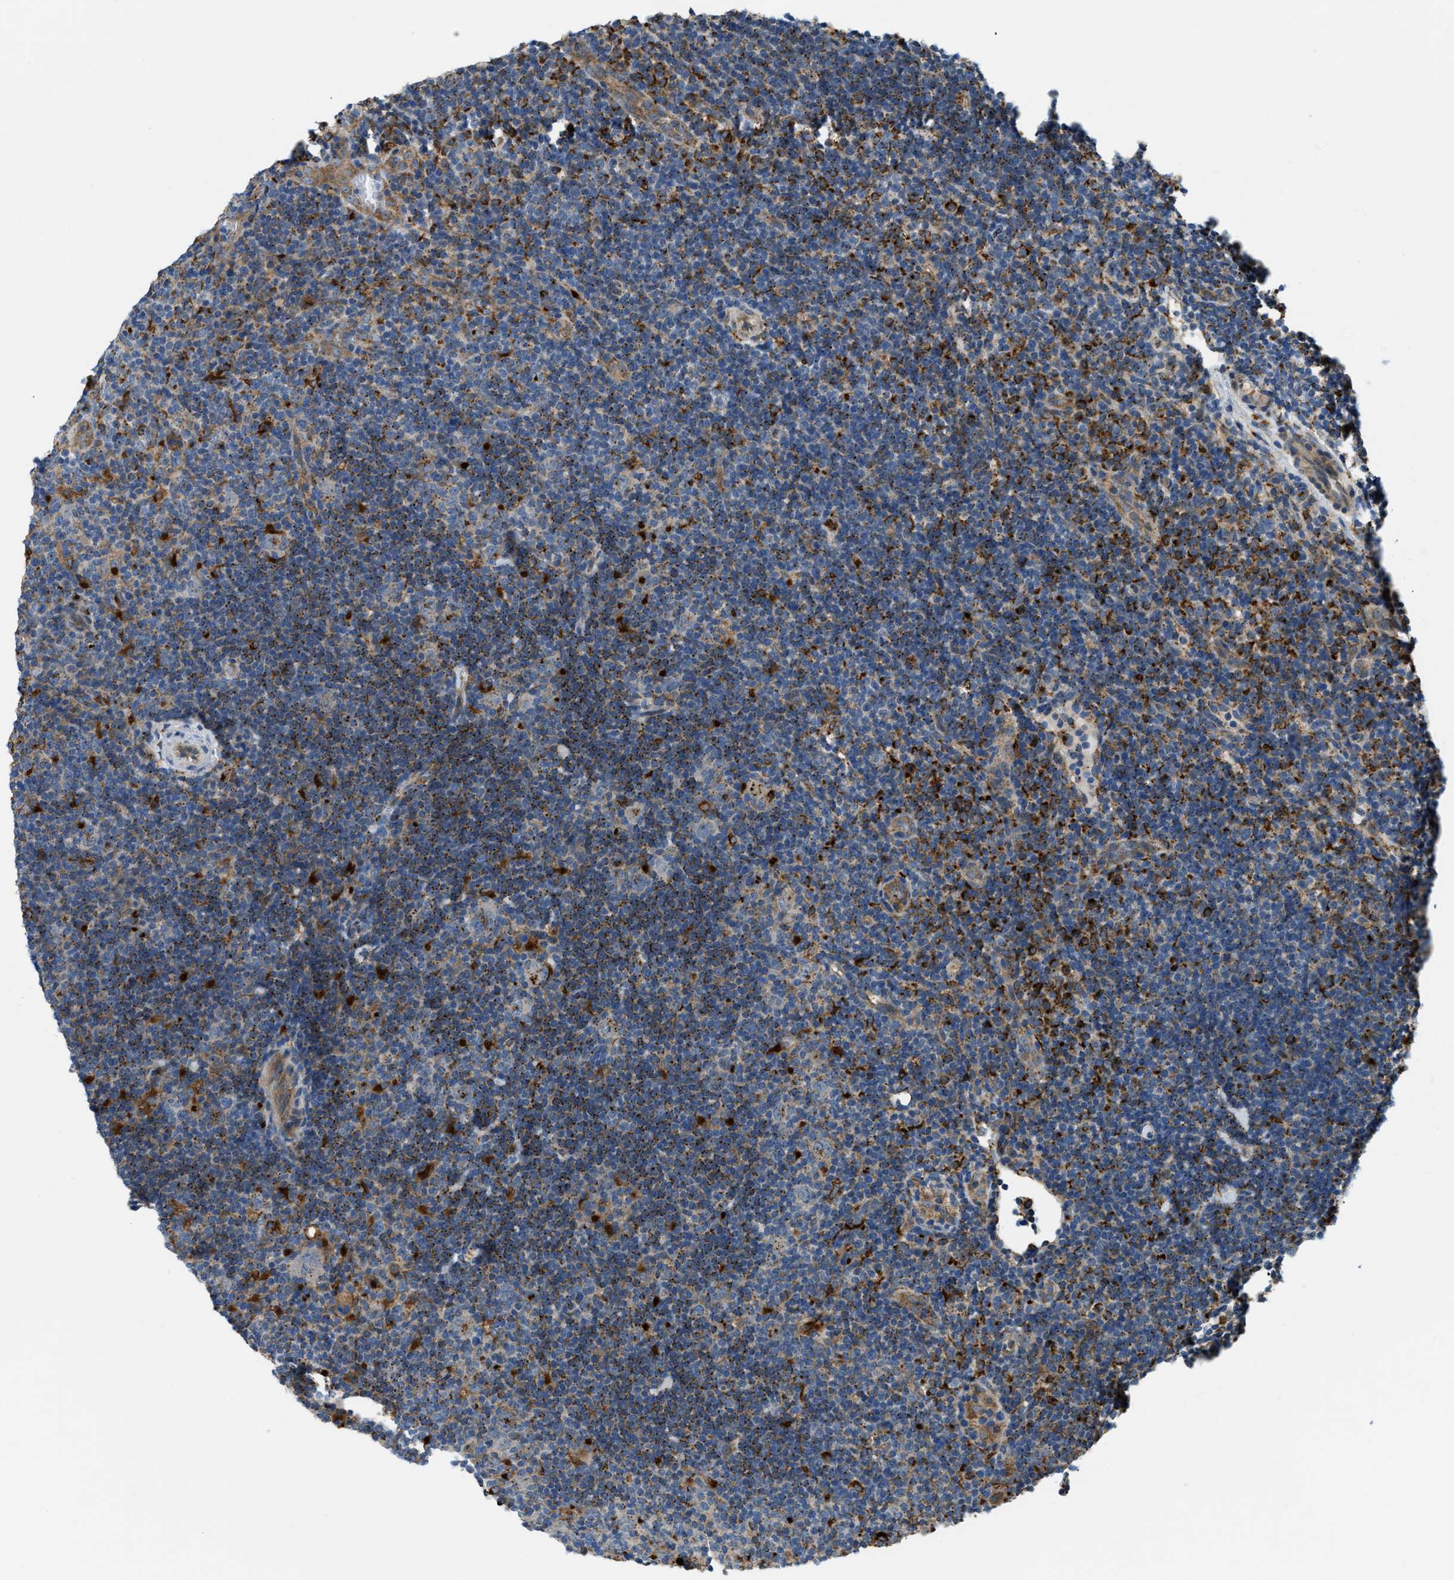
{"staining": {"intensity": "moderate", "quantity": "25%-75%", "location": "cytoplasmic/membranous"}, "tissue": "lymphoma", "cell_type": "Tumor cells", "image_type": "cancer", "snomed": [{"axis": "morphology", "description": "Hodgkin's disease, NOS"}, {"axis": "topography", "description": "Lymph node"}], "caption": "Protein staining of Hodgkin's disease tissue reveals moderate cytoplasmic/membranous positivity in about 25%-75% of tumor cells.", "gene": "STARD3NL", "patient": {"sex": "female", "age": 57}}